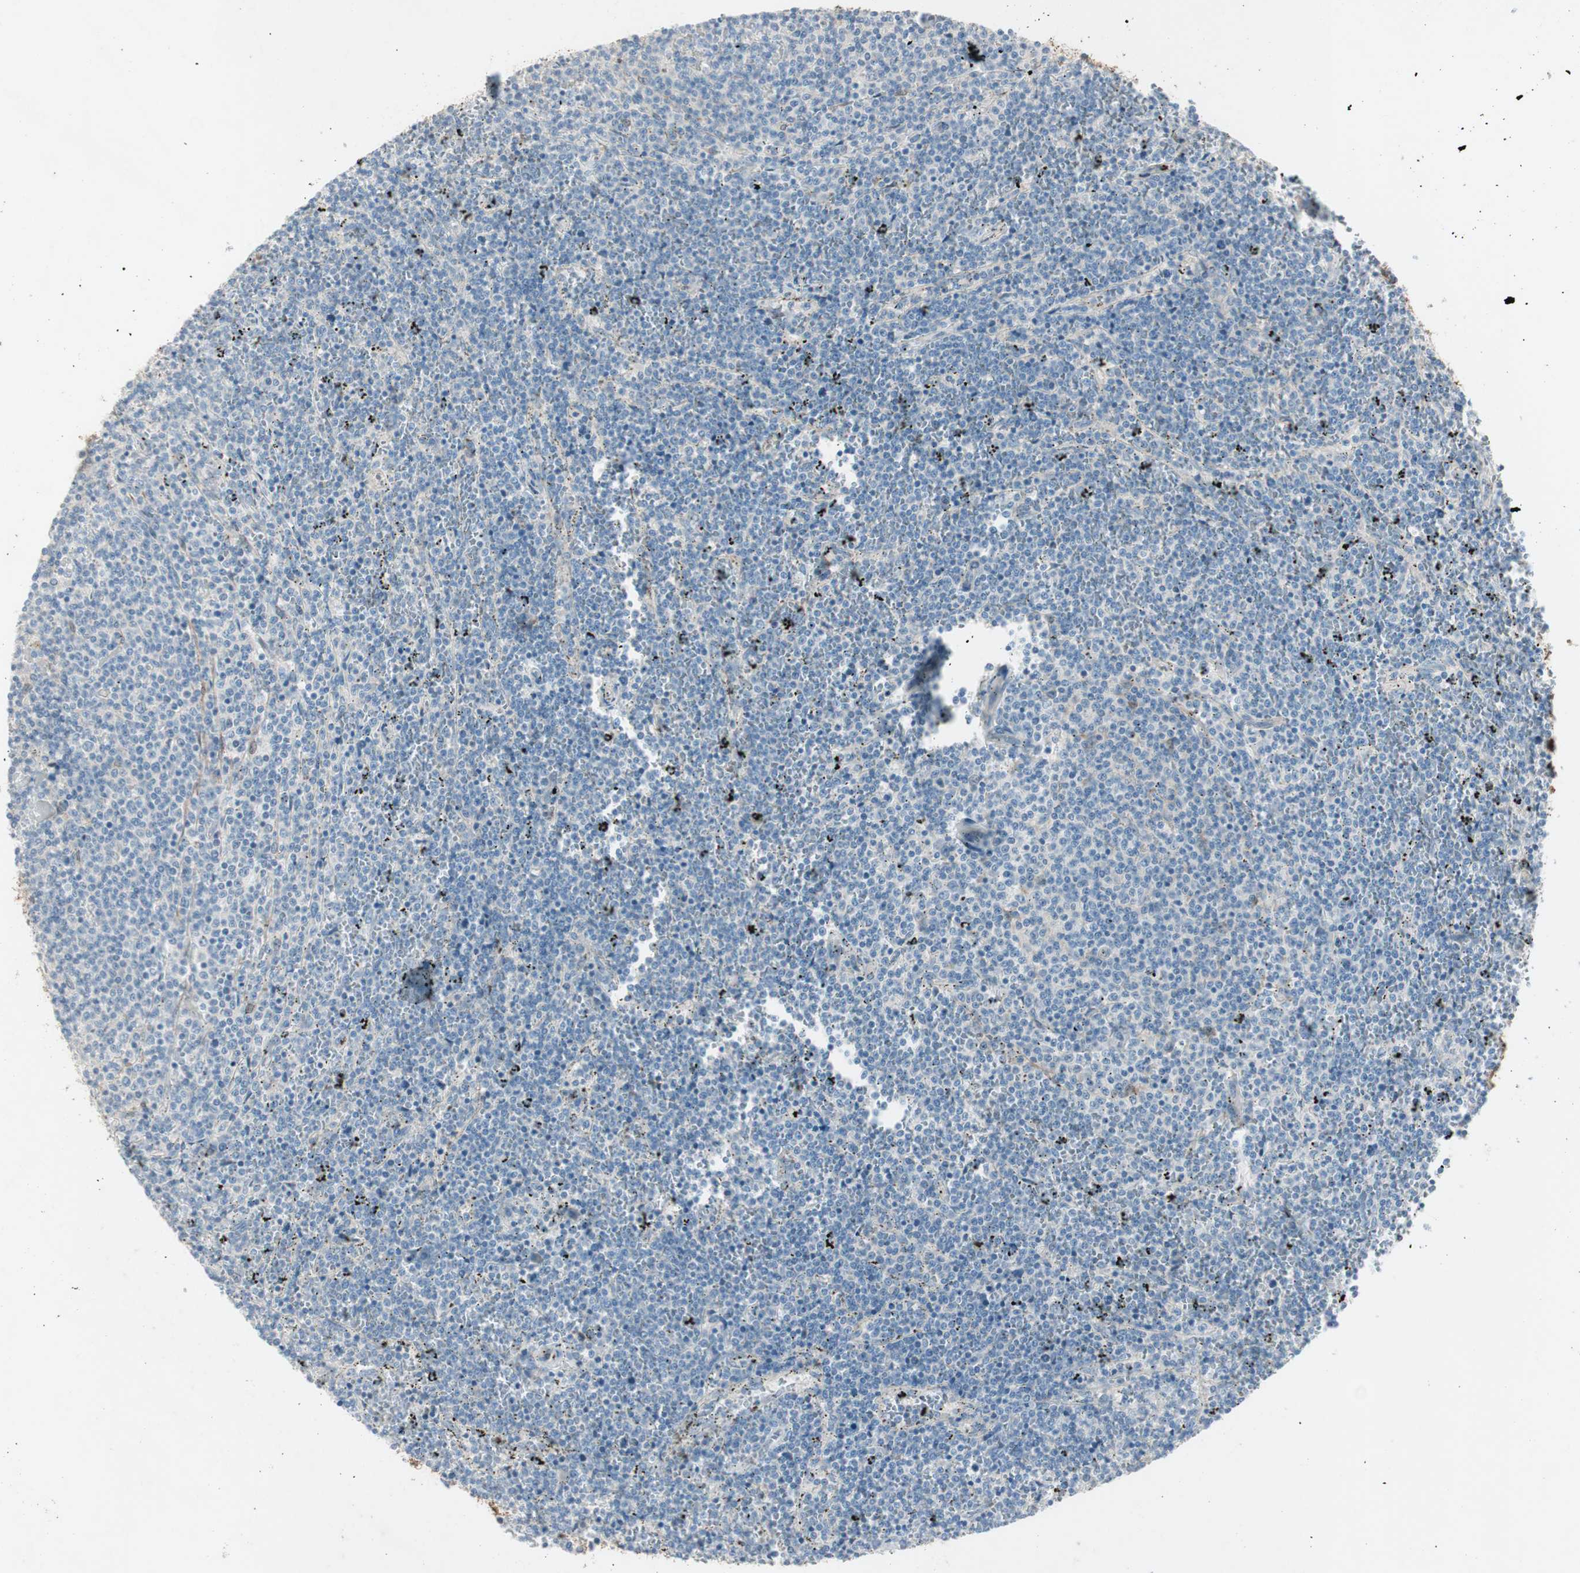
{"staining": {"intensity": "negative", "quantity": "none", "location": "none"}, "tissue": "lymphoma", "cell_type": "Tumor cells", "image_type": "cancer", "snomed": [{"axis": "morphology", "description": "Malignant lymphoma, non-Hodgkin's type, Low grade"}, {"axis": "topography", "description": "Spleen"}], "caption": "DAB immunohistochemical staining of low-grade malignant lymphoma, non-Hodgkin's type displays no significant expression in tumor cells.", "gene": "MAPRE3", "patient": {"sex": "female", "age": 50}}